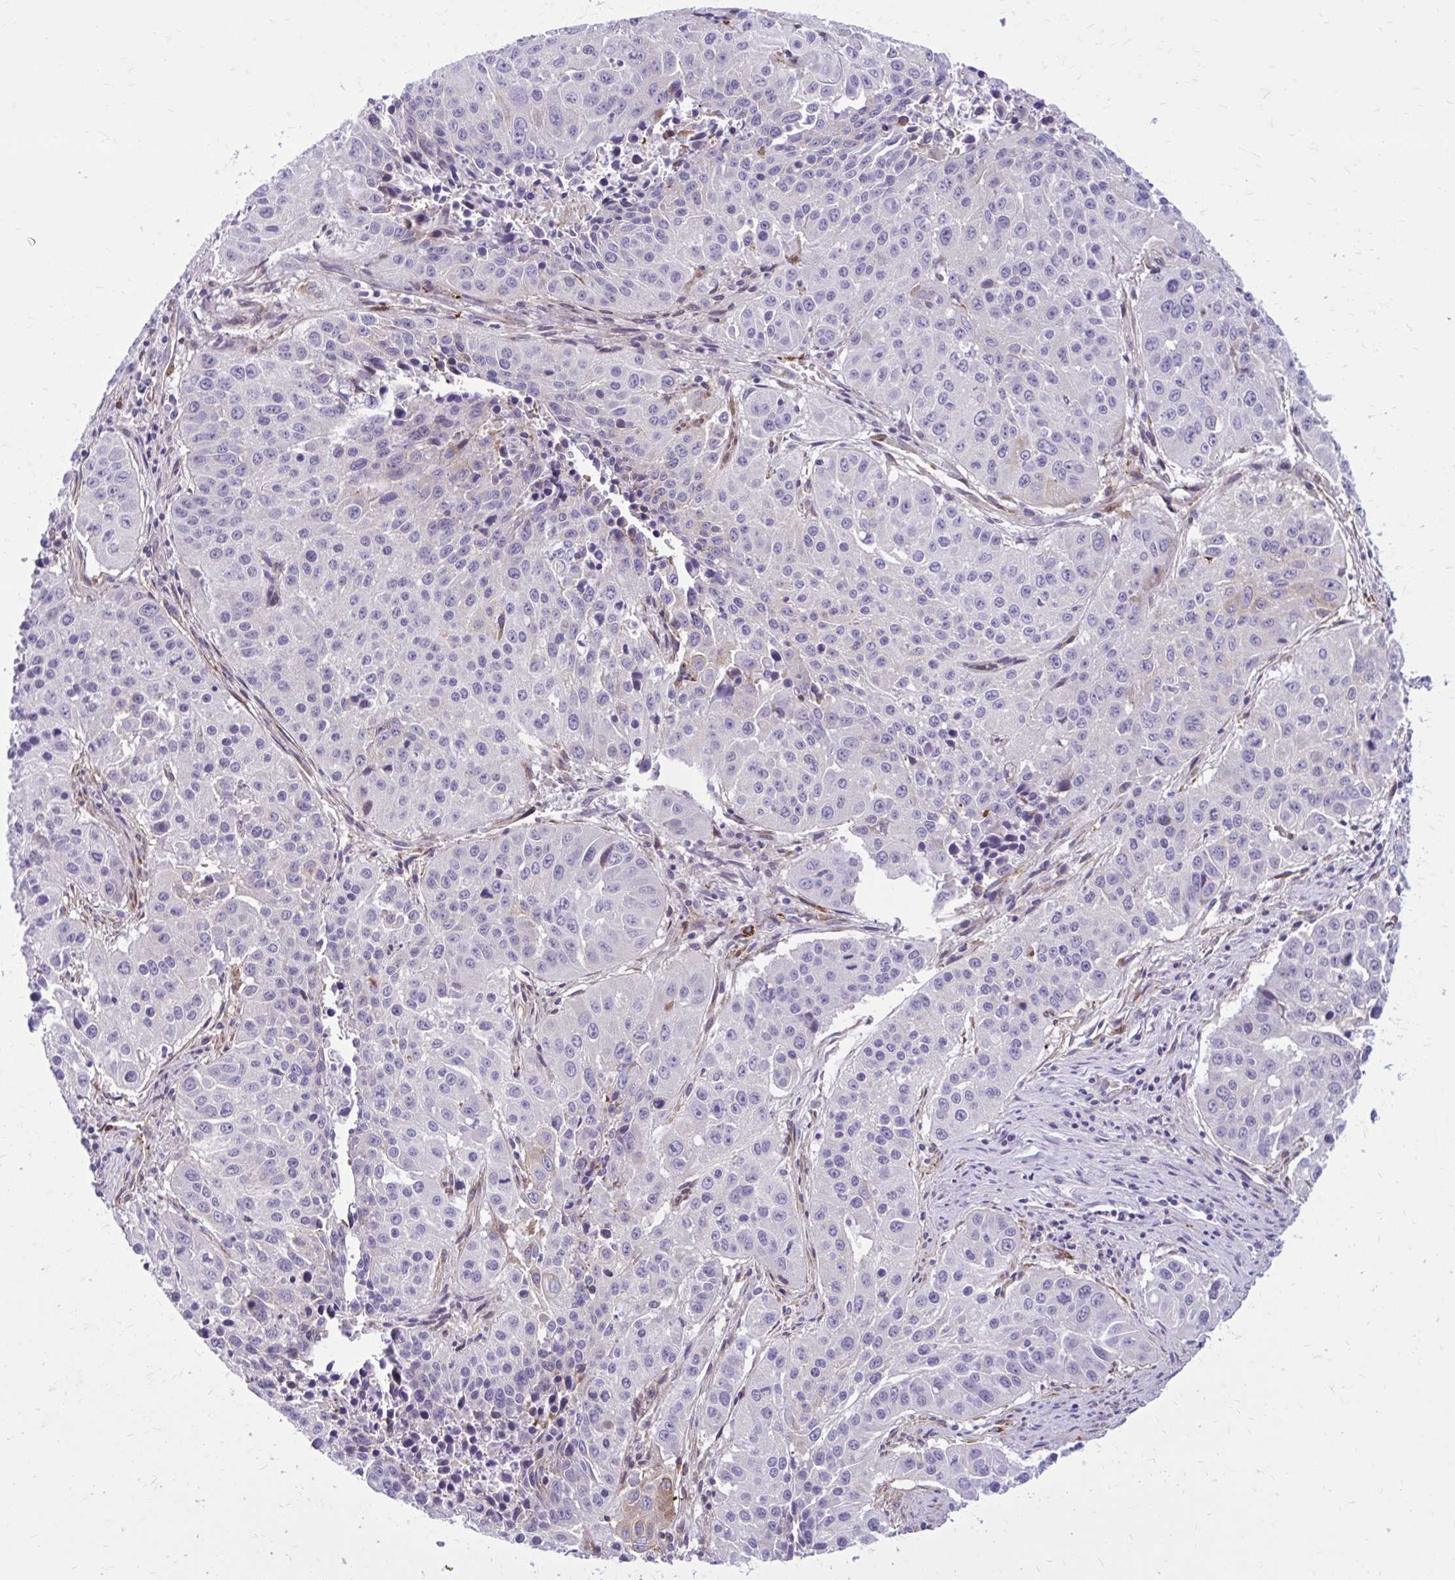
{"staining": {"intensity": "negative", "quantity": "none", "location": "none"}, "tissue": "lung cancer", "cell_type": "Tumor cells", "image_type": "cancer", "snomed": [{"axis": "morphology", "description": "Squamous cell carcinoma, NOS"}, {"axis": "topography", "description": "Lung"}], "caption": "Immunohistochemical staining of human lung cancer exhibits no significant expression in tumor cells. (DAB immunohistochemistry with hematoxylin counter stain).", "gene": "BEND5", "patient": {"sex": "female", "age": 61}}